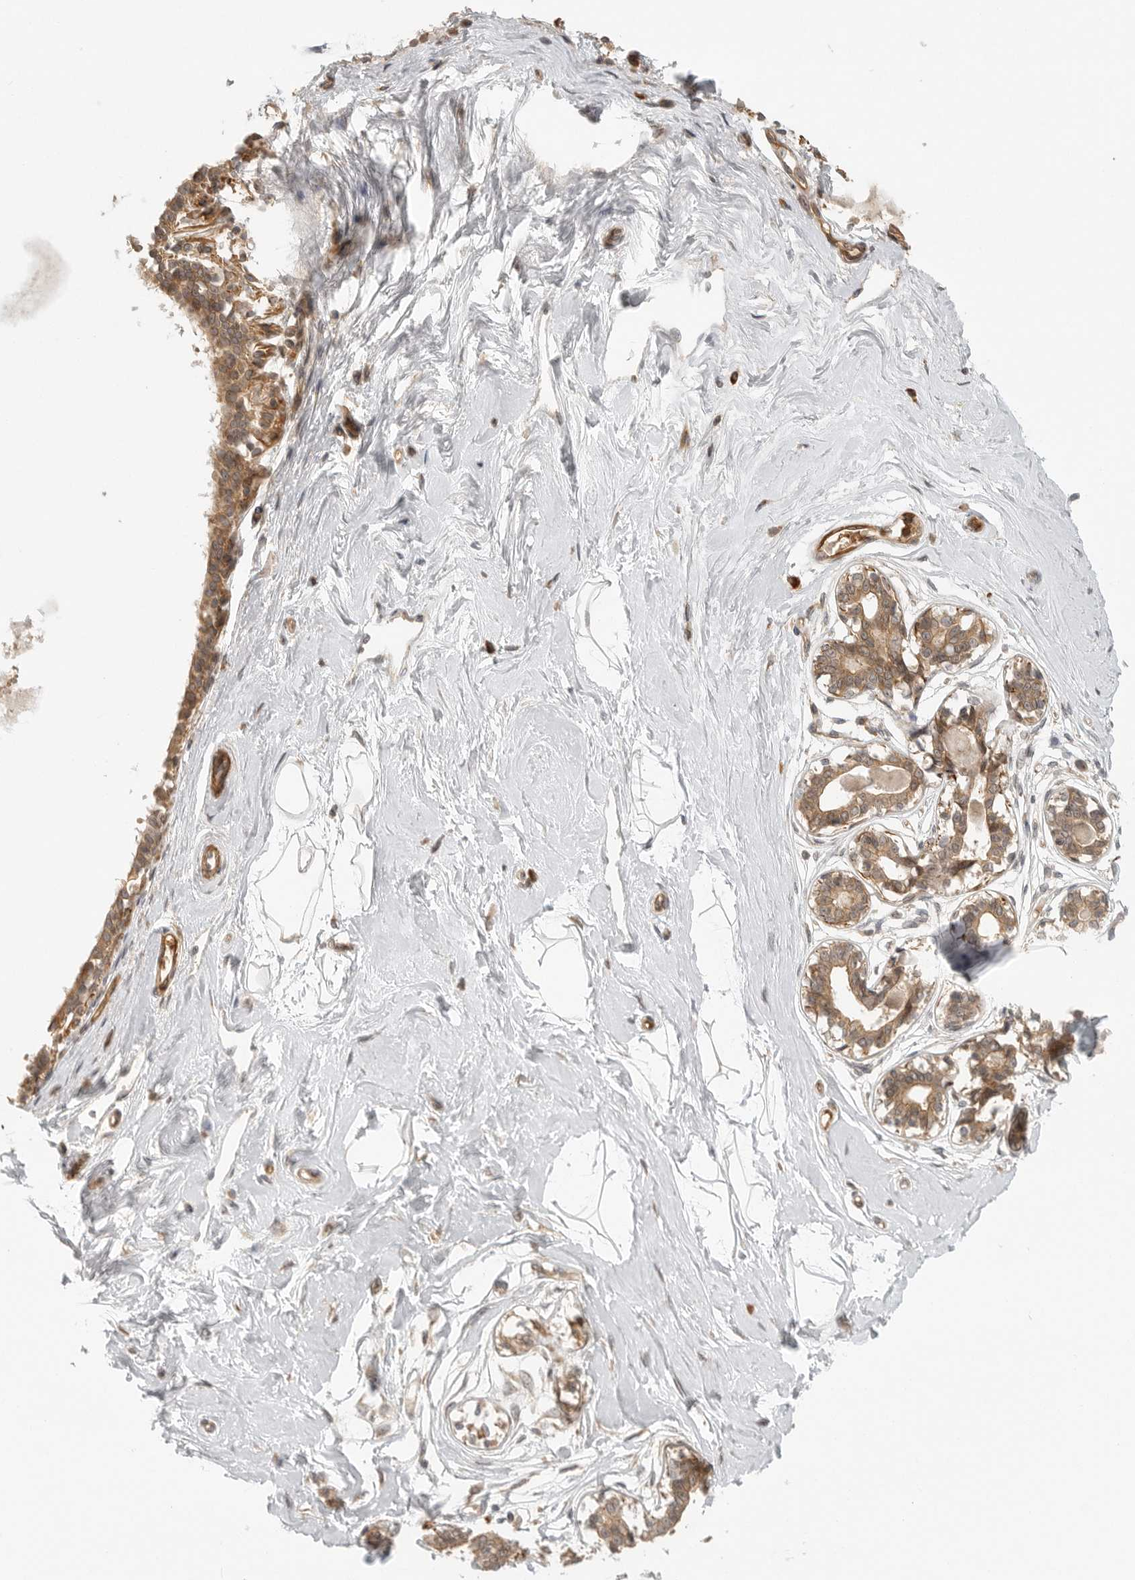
{"staining": {"intensity": "moderate", "quantity": ">75%", "location": "cytoplasmic/membranous"}, "tissue": "breast", "cell_type": "Adipocytes", "image_type": "normal", "snomed": [{"axis": "morphology", "description": "Normal tissue, NOS"}, {"axis": "topography", "description": "Breast"}], "caption": "Breast stained for a protein (brown) demonstrates moderate cytoplasmic/membranous positive staining in about >75% of adipocytes.", "gene": "CCPG1", "patient": {"sex": "female", "age": 45}}